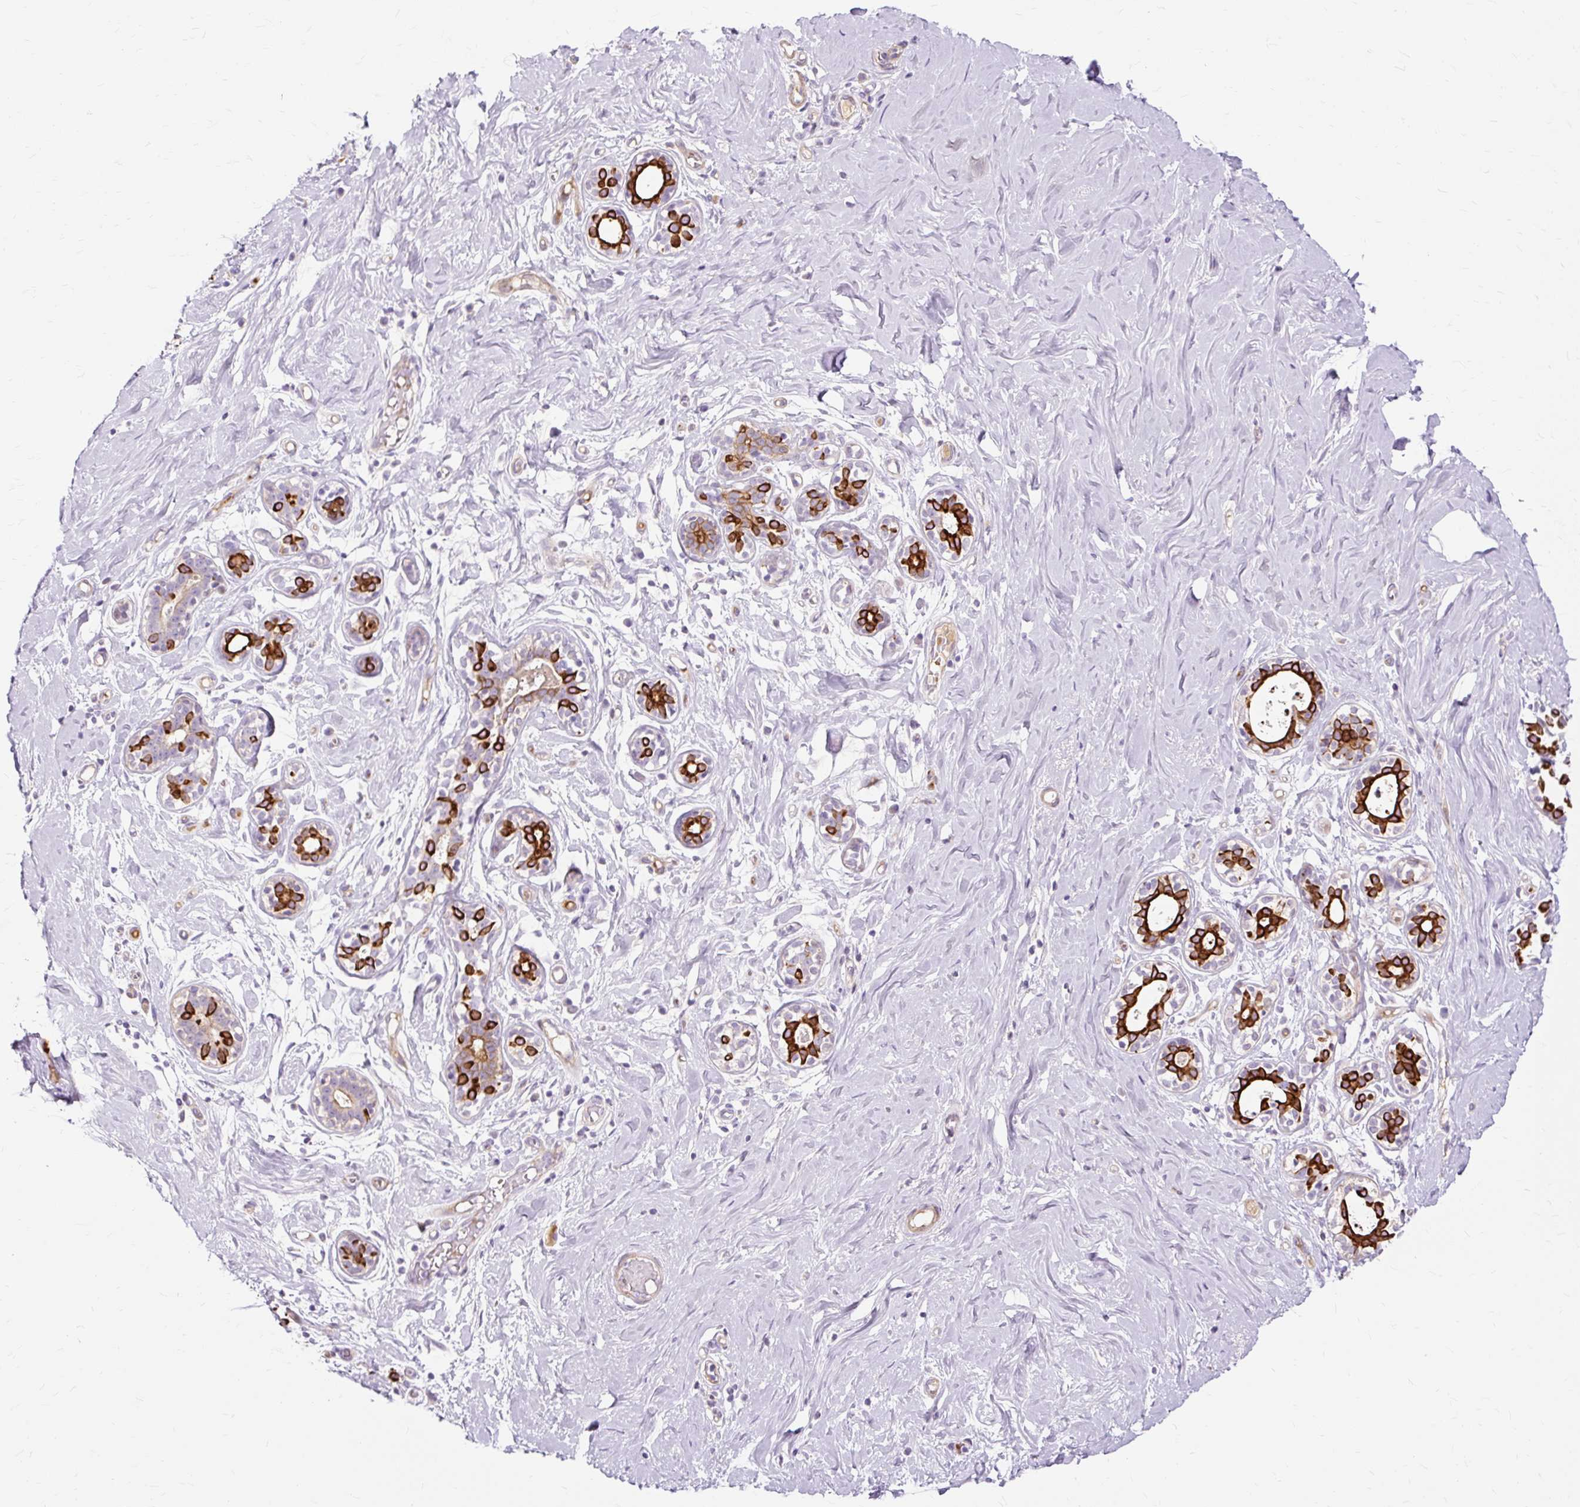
{"staining": {"intensity": "negative", "quantity": "none", "location": "none"}, "tissue": "breast", "cell_type": "Adipocytes", "image_type": "normal", "snomed": [{"axis": "morphology", "description": "Normal tissue, NOS"}, {"axis": "topography", "description": "Breast"}], "caption": "DAB (3,3'-diaminobenzidine) immunohistochemical staining of normal human breast demonstrates no significant staining in adipocytes. (Stains: DAB immunohistochemistry with hematoxylin counter stain, Microscopy: brightfield microscopy at high magnification).", "gene": "DCTN4", "patient": {"sex": "female", "age": 27}}